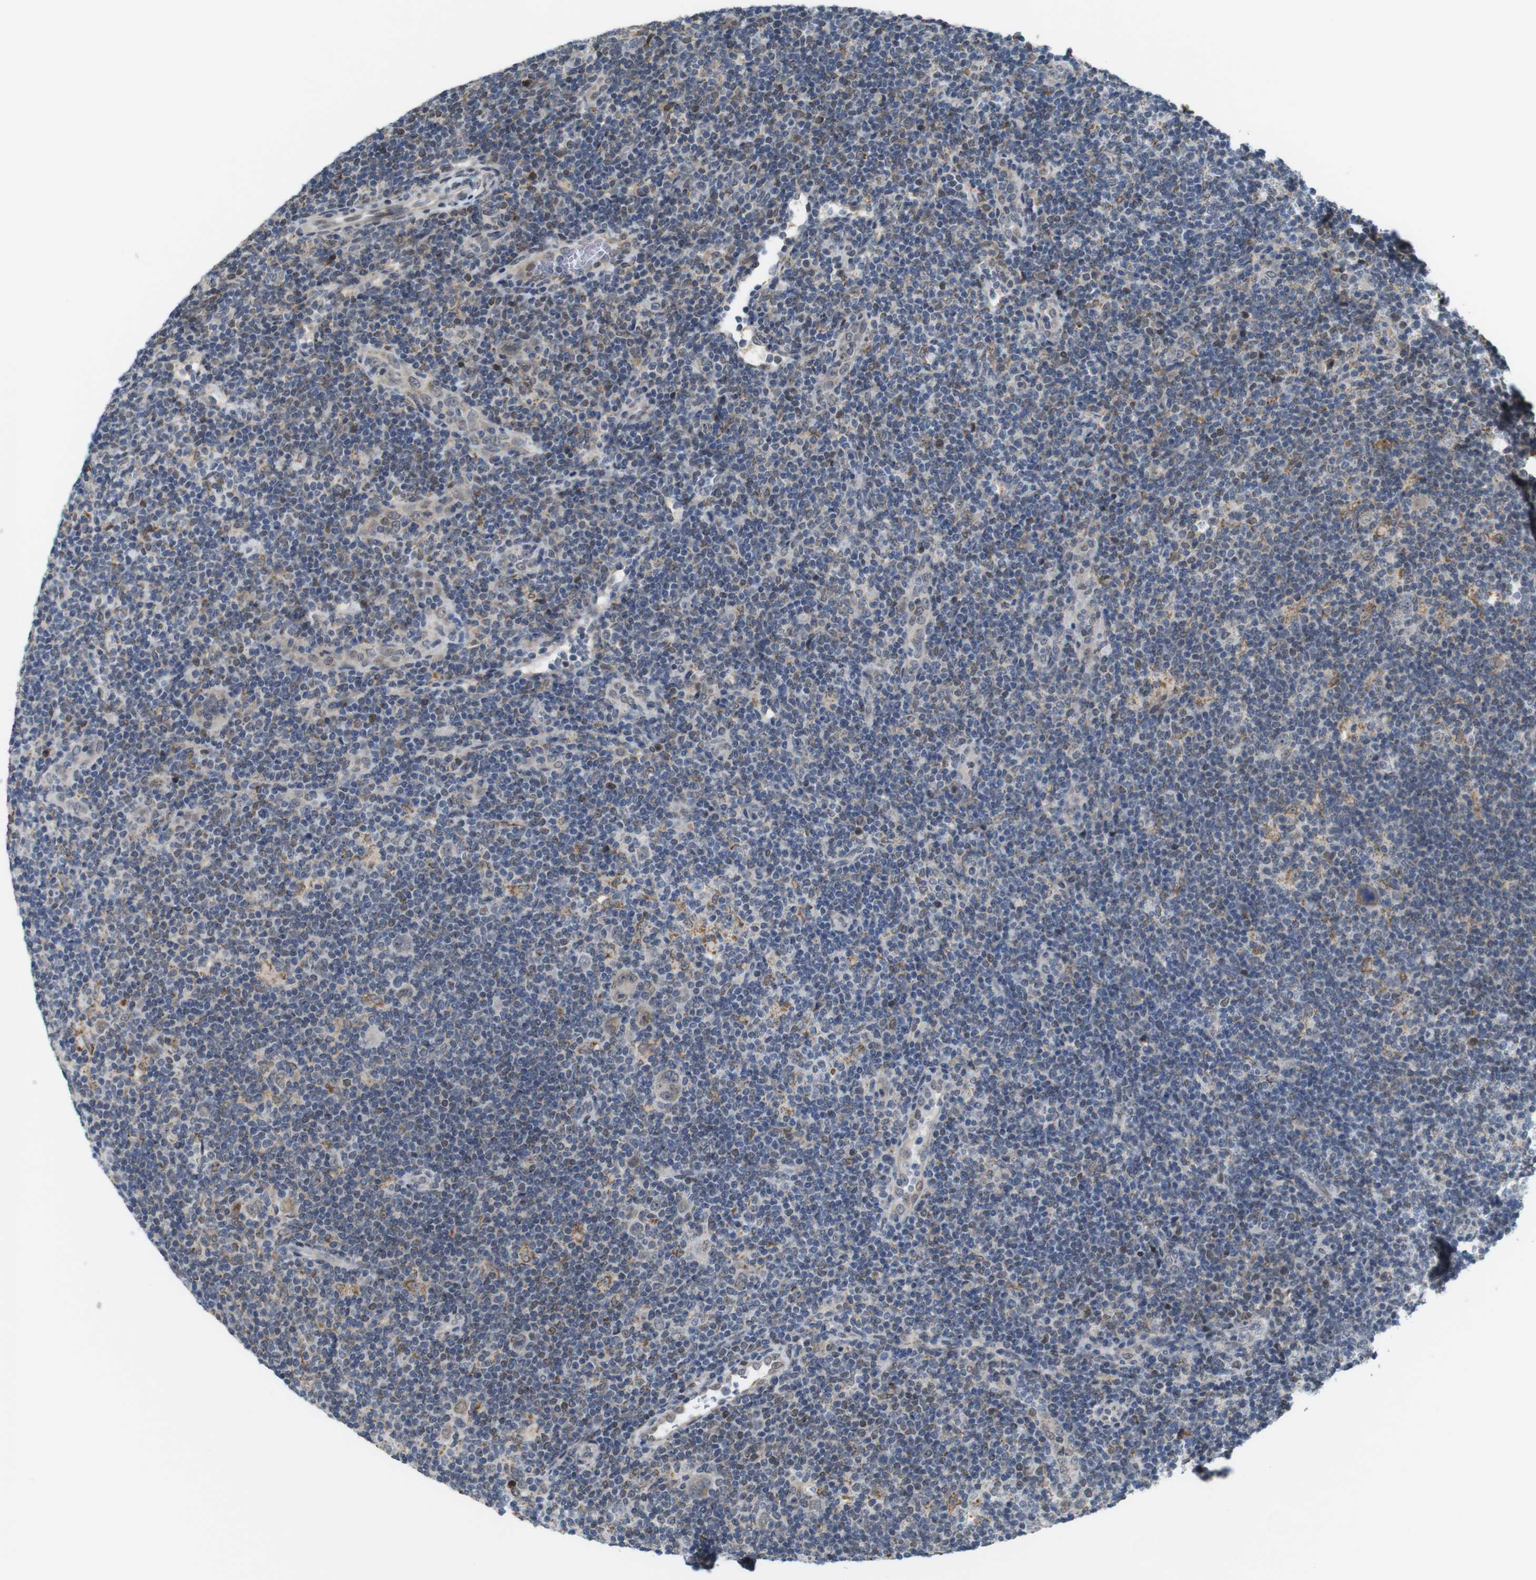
{"staining": {"intensity": "moderate", "quantity": ">75%", "location": "cytoplasmic/membranous,nuclear"}, "tissue": "lymphoma", "cell_type": "Tumor cells", "image_type": "cancer", "snomed": [{"axis": "morphology", "description": "Hodgkin's disease, NOS"}, {"axis": "topography", "description": "Lymph node"}], "caption": "IHC (DAB) staining of human lymphoma exhibits moderate cytoplasmic/membranous and nuclear protein positivity in approximately >75% of tumor cells. (brown staining indicates protein expression, while blue staining denotes nuclei).", "gene": "PNMA8A", "patient": {"sex": "female", "age": 57}}